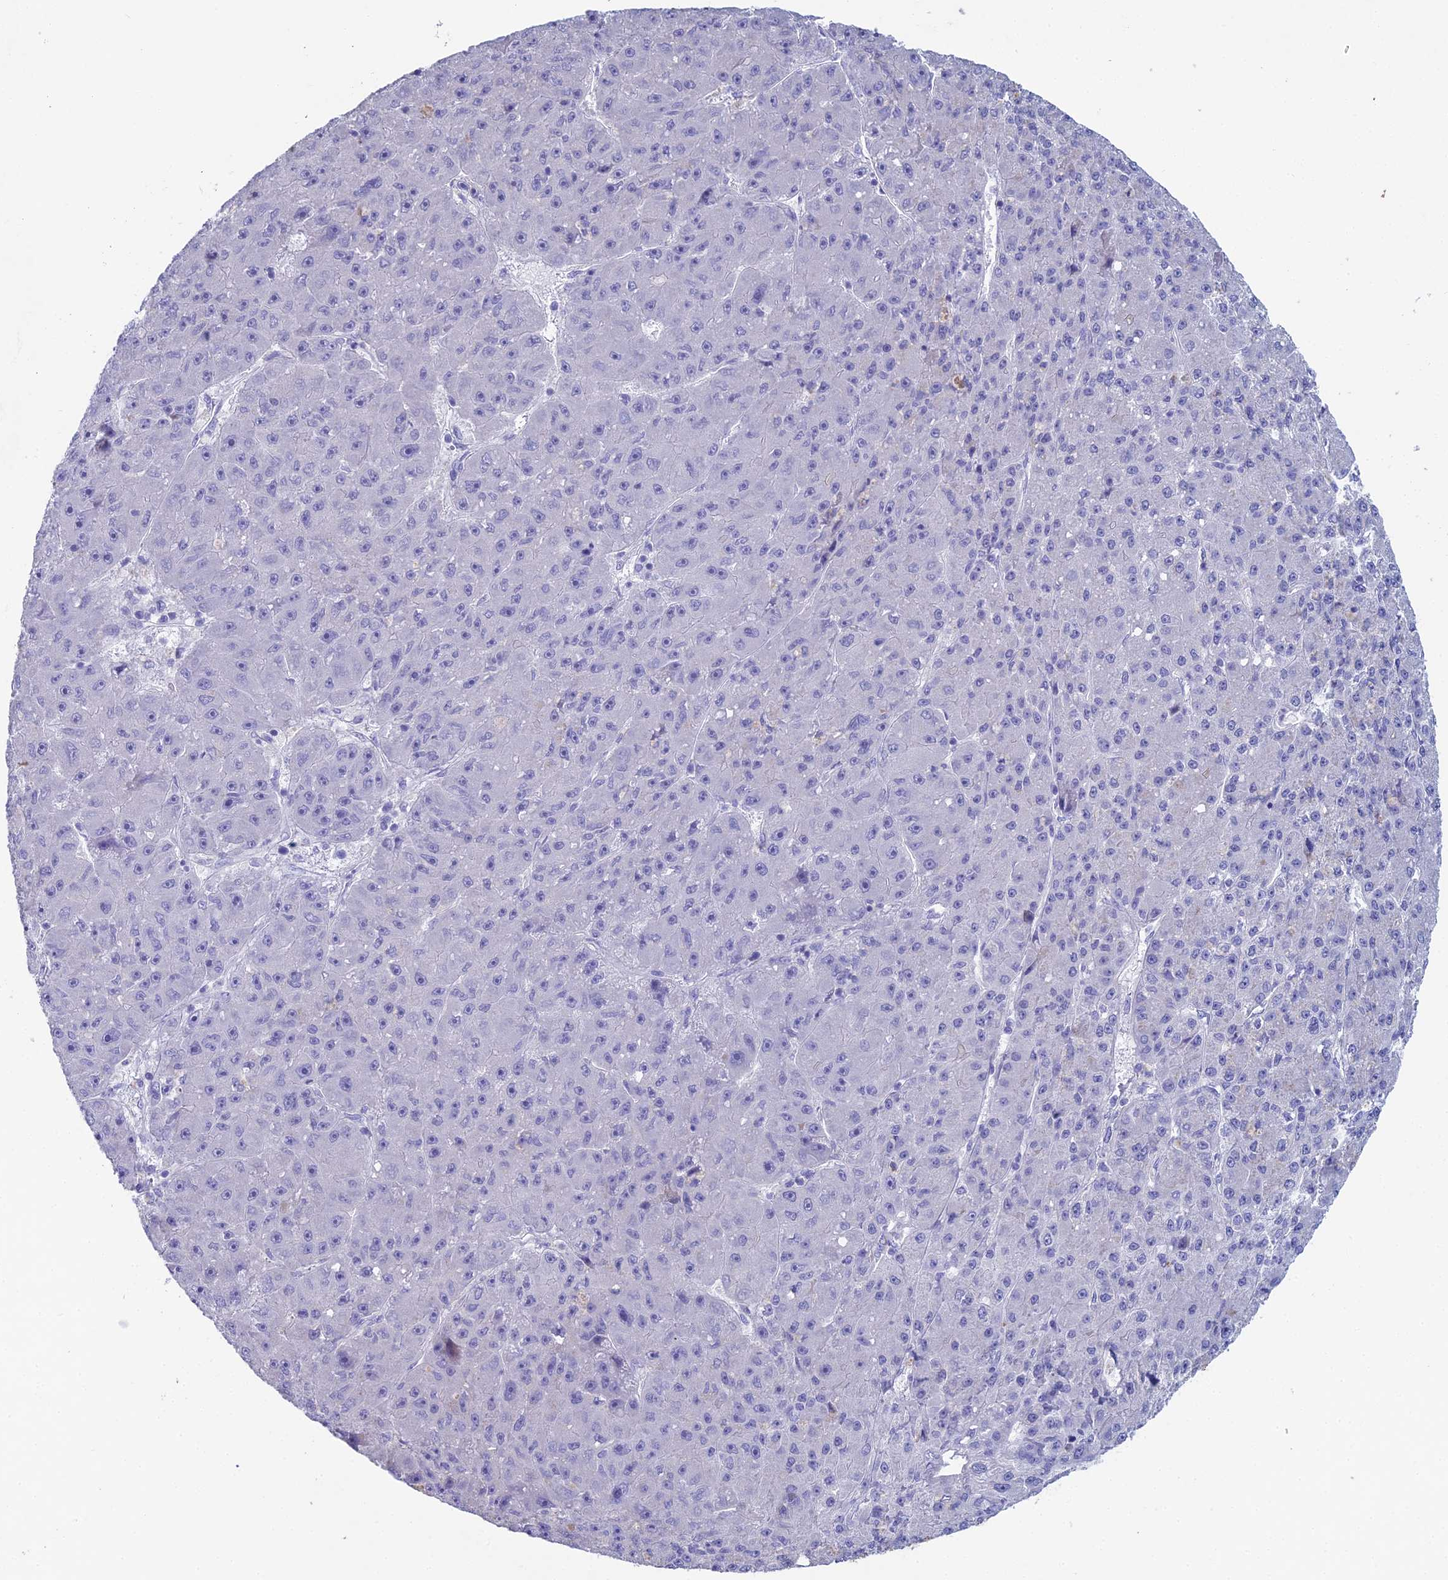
{"staining": {"intensity": "negative", "quantity": "none", "location": "none"}, "tissue": "liver cancer", "cell_type": "Tumor cells", "image_type": "cancer", "snomed": [{"axis": "morphology", "description": "Carcinoma, Hepatocellular, NOS"}, {"axis": "topography", "description": "Liver"}], "caption": "Hepatocellular carcinoma (liver) was stained to show a protein in brown. There is no significant positivity in tumor cells.", "gene": "NCAM1", "patient": {"sex": "male", "age": 67}}